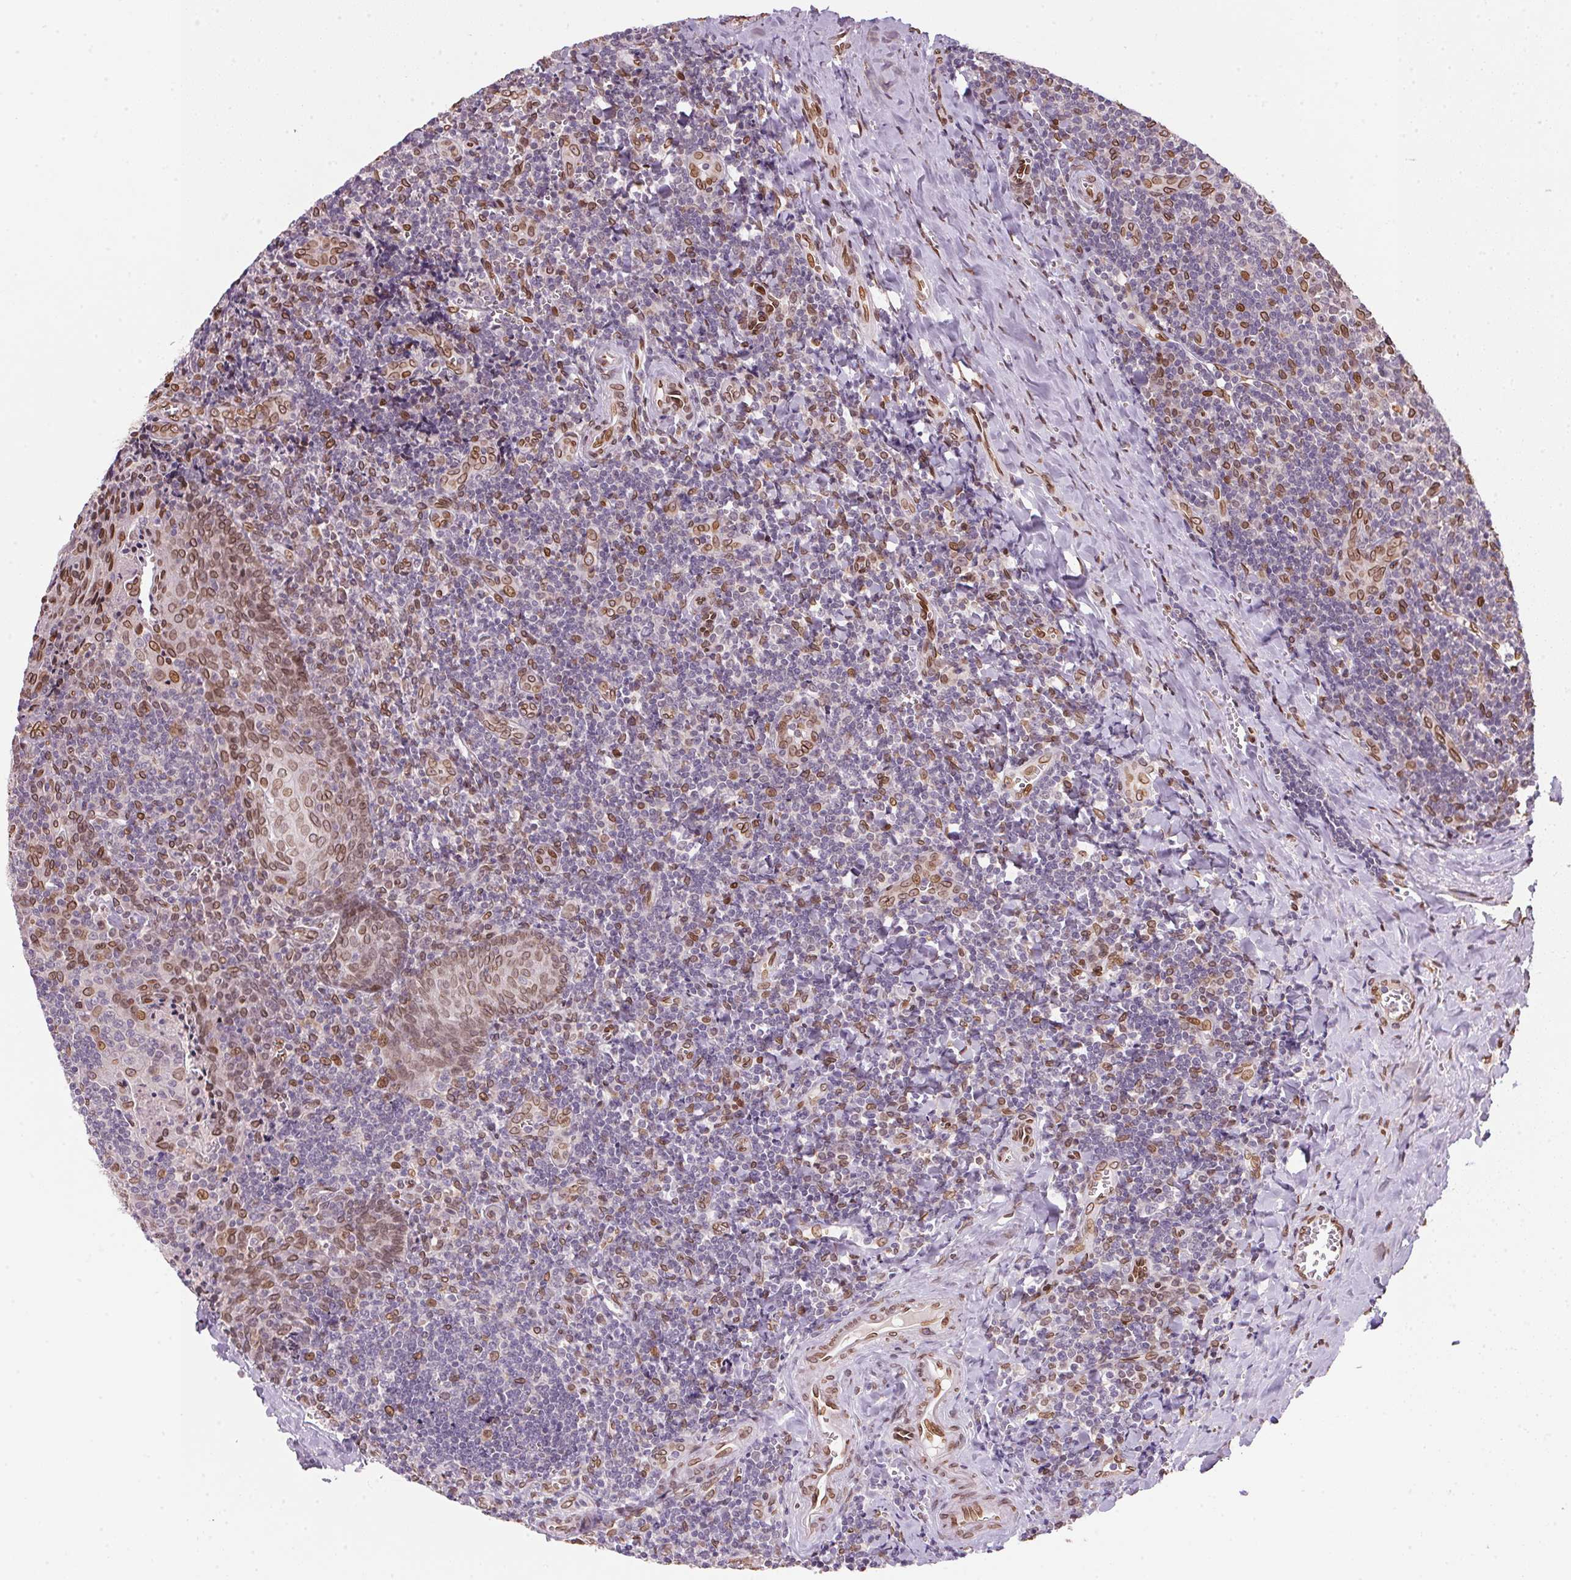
{"staining": {"intensity": "strong", "quantity": "<25%", "location": "cytoplasmic/membranous,nuclear"}, "tissue": "tonsil", "cell_type": "Germinal center cells", "image_type": "normal", "snomed": [{"axis": "morphology", "description": "Normal tissue, NOS"}, {"axis": "morphology", "description": "Inflammation, NOS"}, {"axis": "topography", "description": "Tonsil"}], "caption": "Protein staining by immunohistochemistry exhibits strong cytoplasmic/membranous,nuclear staining in approximately <25% of germinal center cells in unremarkable tonsil. Nuclei are stained in blue.", "gene": "TMEM175", "patient": {"sex": "female", "age": 31}}